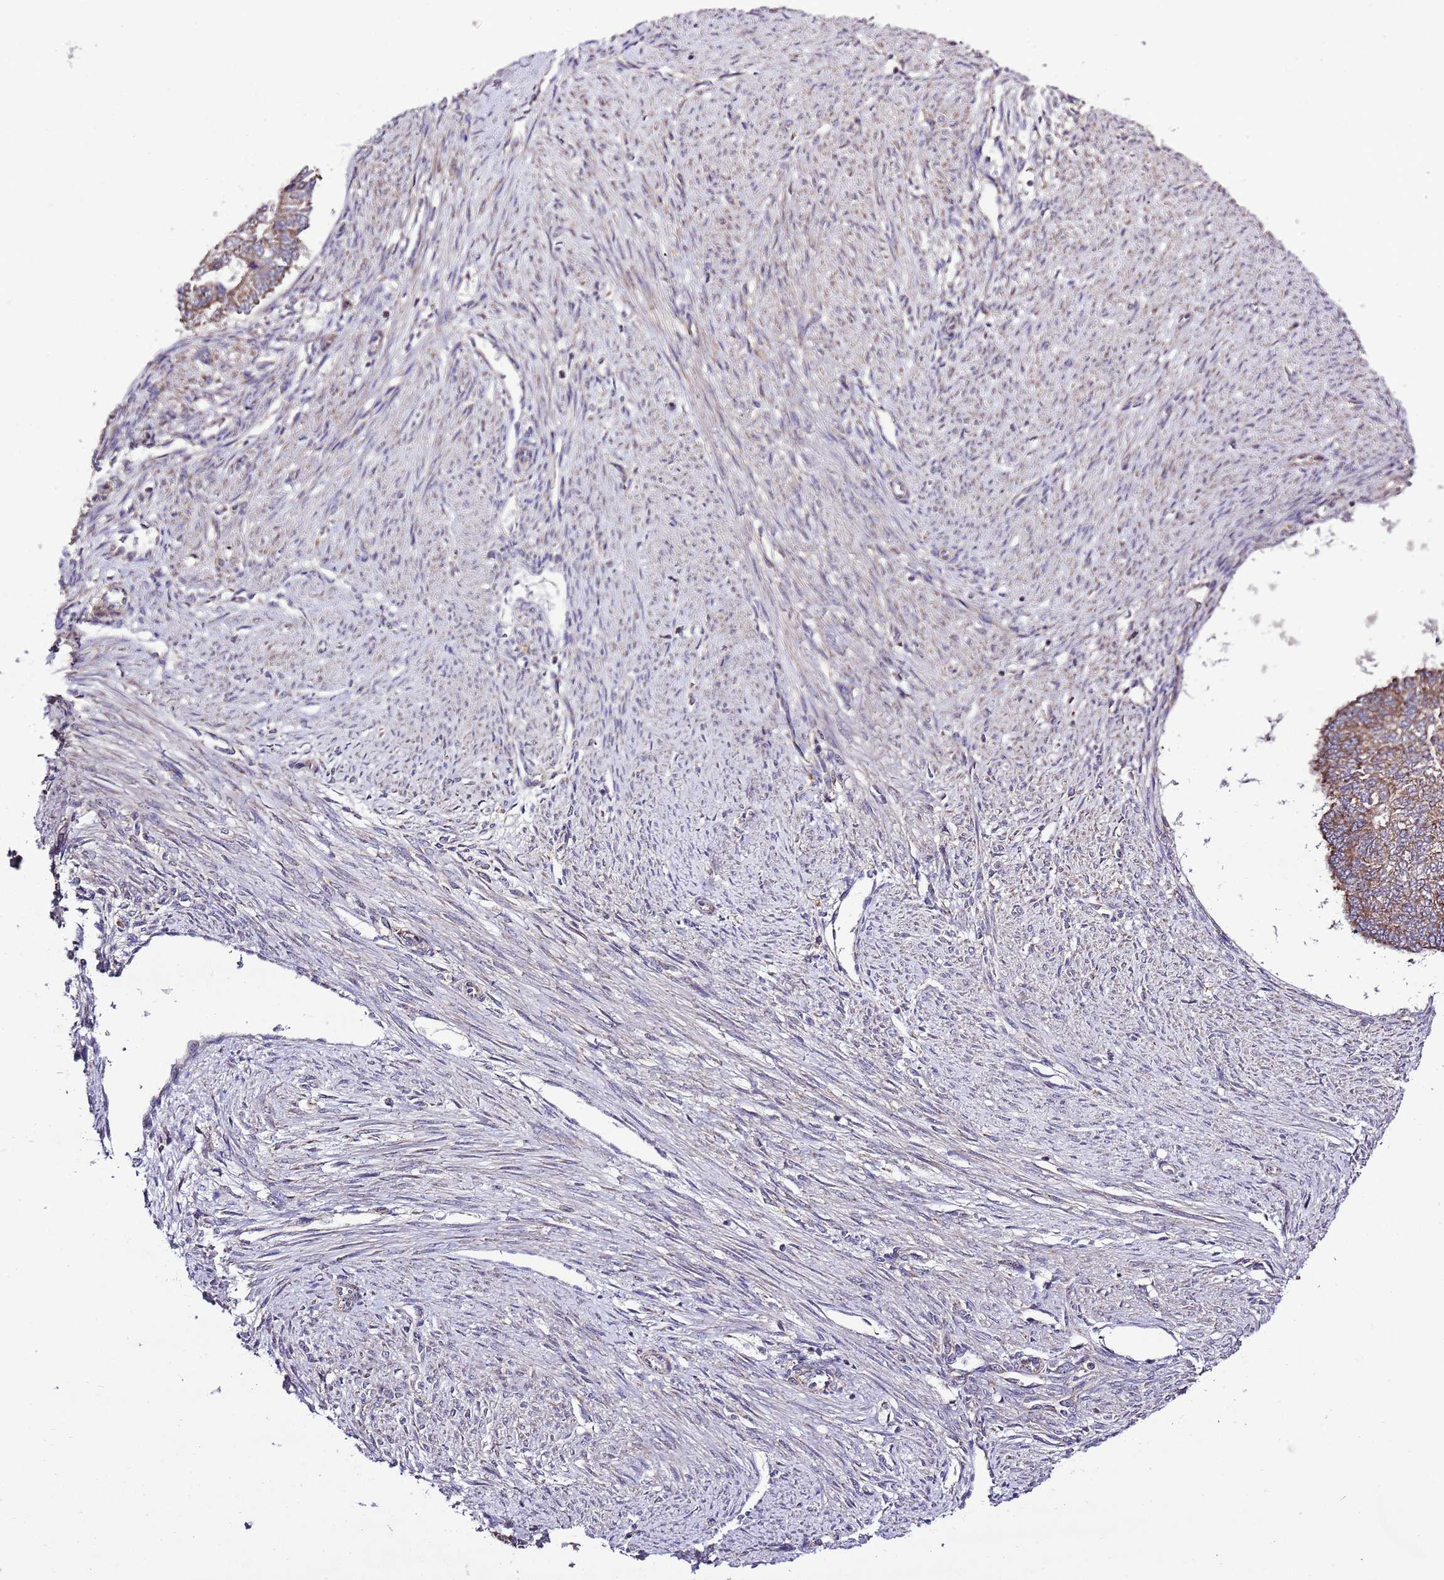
{"staining": {"intensity": "moderate", "quantity": "25%-75%", "location": "cytoplasmic/membranous"}, "tissue": "endometrial cancer", "cell_type": "Tumor cells", "image_type": "cancer", "snomed": [{"axis": "morphology", "description": "Adenocarcinoma, NOS"}, {"axis": "topography", "description": "Endometrium"}], "caption": "Immunohistochemical staining of human endometrial cancer (adenocarcinoma) demonstrates medium levels of moderate cytoplasmic/membranous protein staining in about 25%-75% of tumor cells. Ihc stains the protein in brown and the nuclei are stained blue.", "gene": "MFNG", "patient": {"sex": "female", "age": 32}}